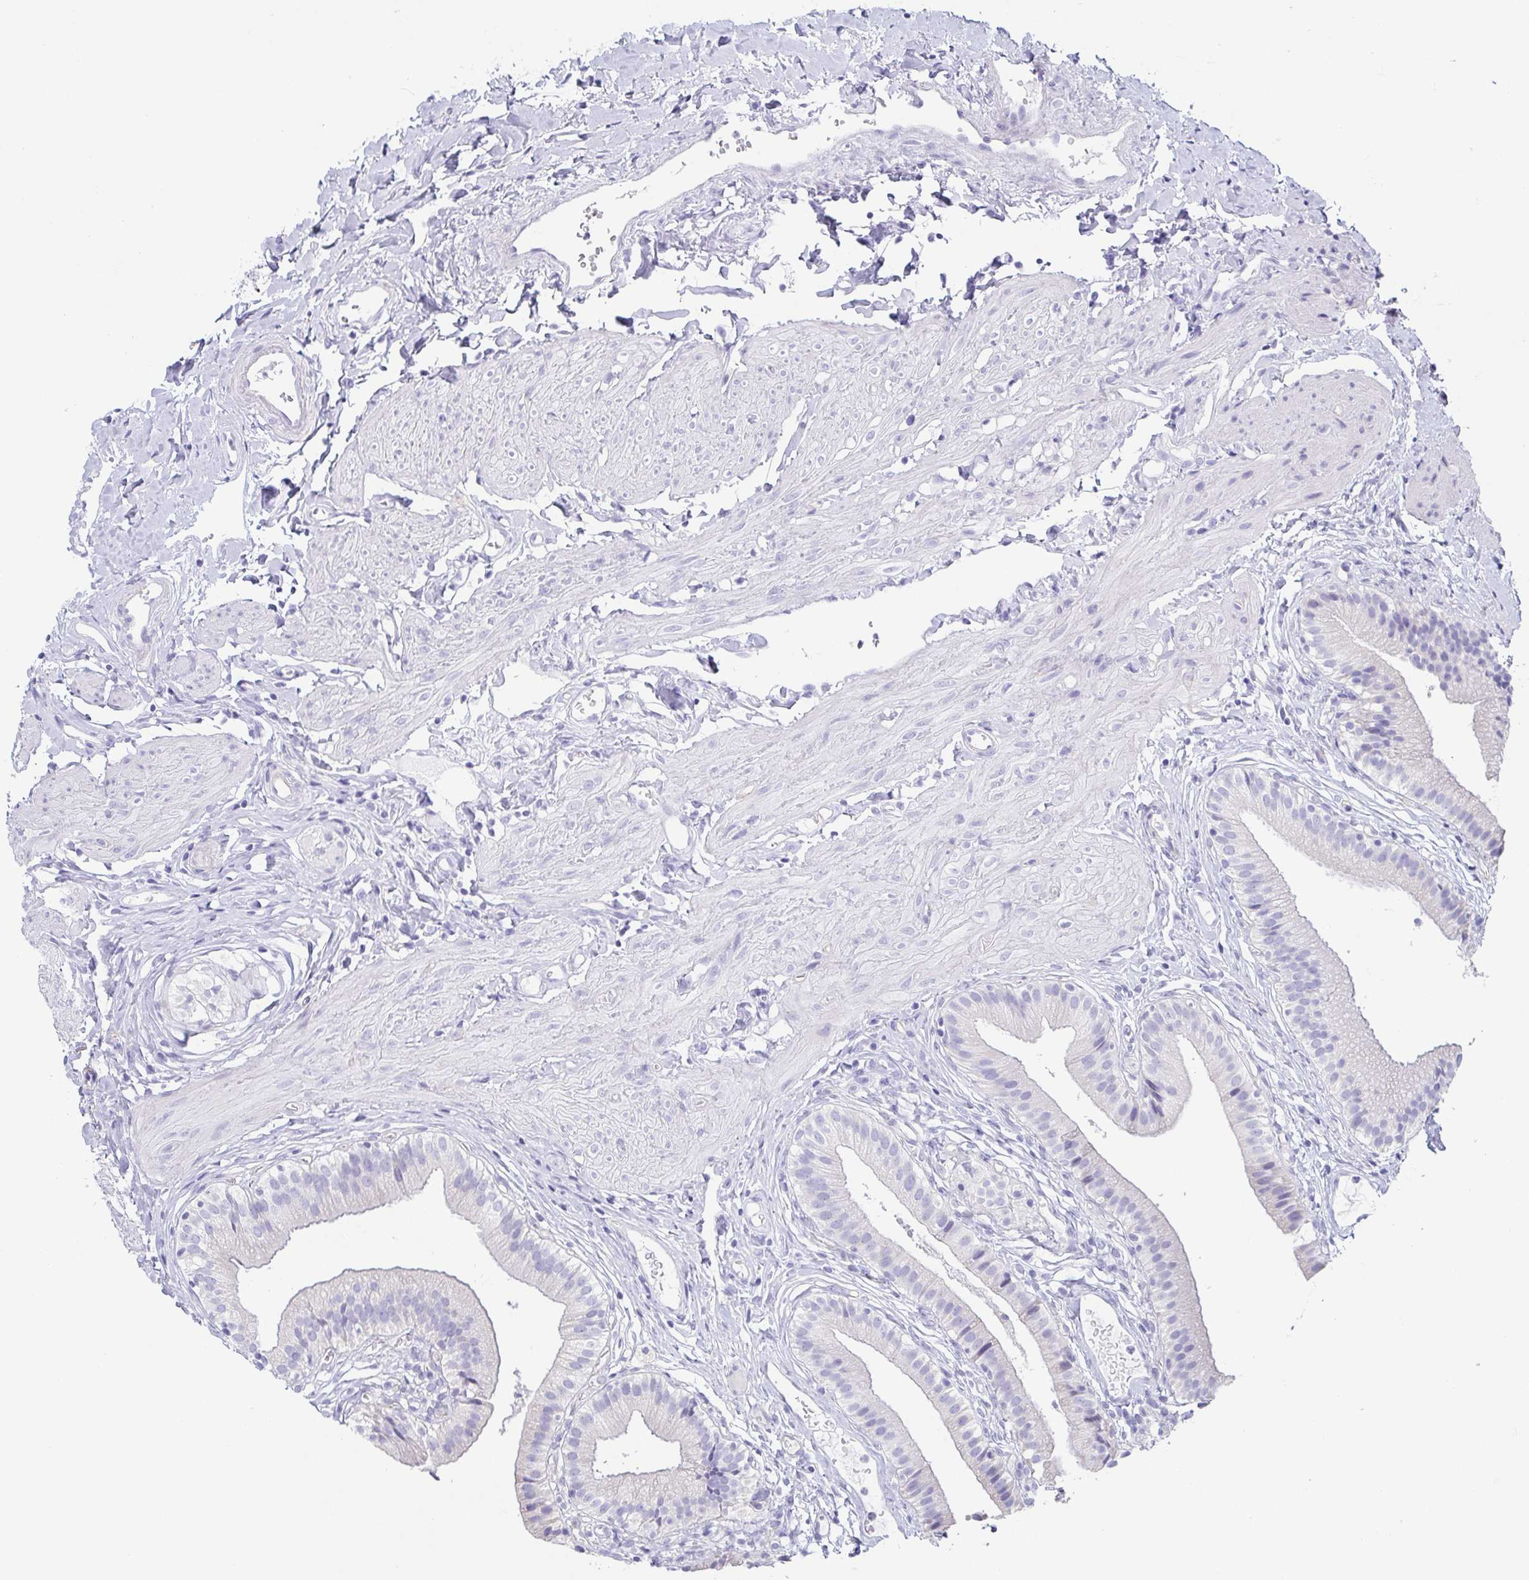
{"staining": {"intensity": "negative", "quantity": "none", "location": "none"}, "tissue": "gallbladder", "cell_type": "Glandular cells", "image_type": "normal", "snomed": [{"axis": "morphology", "description": "Normal tissue, NOS"}, {"axis": "topography", "description": "Gallbladder"}], "caption": "The image displays no staining of glandular cells in benign gallbladder.", "gene": "PRR27", "patient": {"sex": "female", "age": 47}}